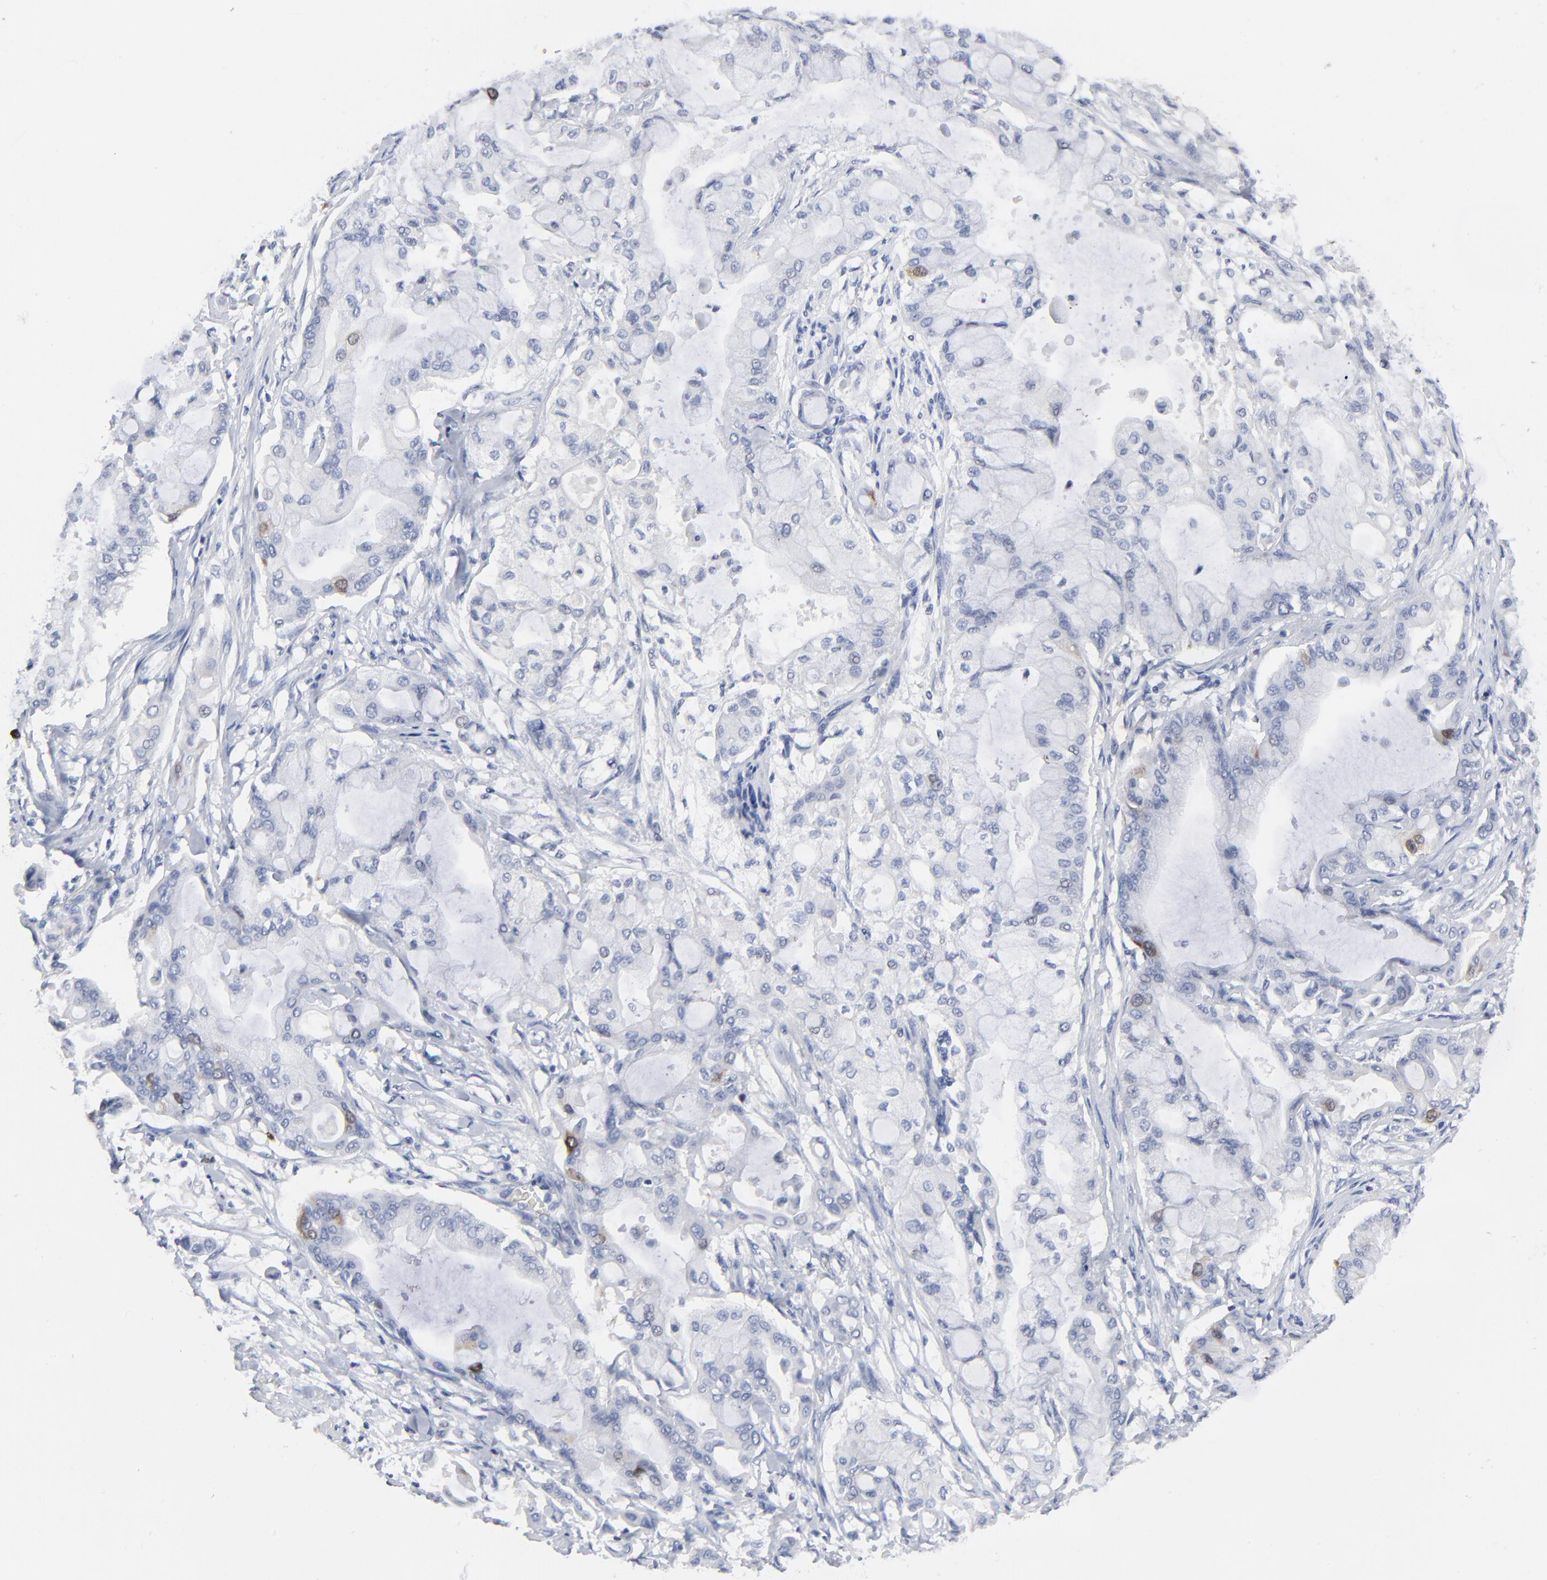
{"staining": {"intensity": "strong", "quantity": "<25%", "location": "cytoplasmic/membranous,nuclear"}, "tissue": "pancreatic cancer", "cell_type": "Tumor cells", "image_type": "cancer", "snomed": [{"axis": "morphology", "description": "Adenocarcinoma, NOS"}, {"axis": "morphology", "description": "Adenocarcinoma, metastatic, NOS"}, {"axis": "topography", "description": "Lymph node"}, {"axis": "topography", "description": "Pancreas"}, {"axis": "topography", "description": "Duodenum"}], "caption": "Pancreatic cancer stained with immunohistochemistry reveals strong cytoplasmic/membranous and nuclear expression in about <25% of tumor cells.", "gene": "CDK1", "patient": {"sex": "female", "age": 64}}